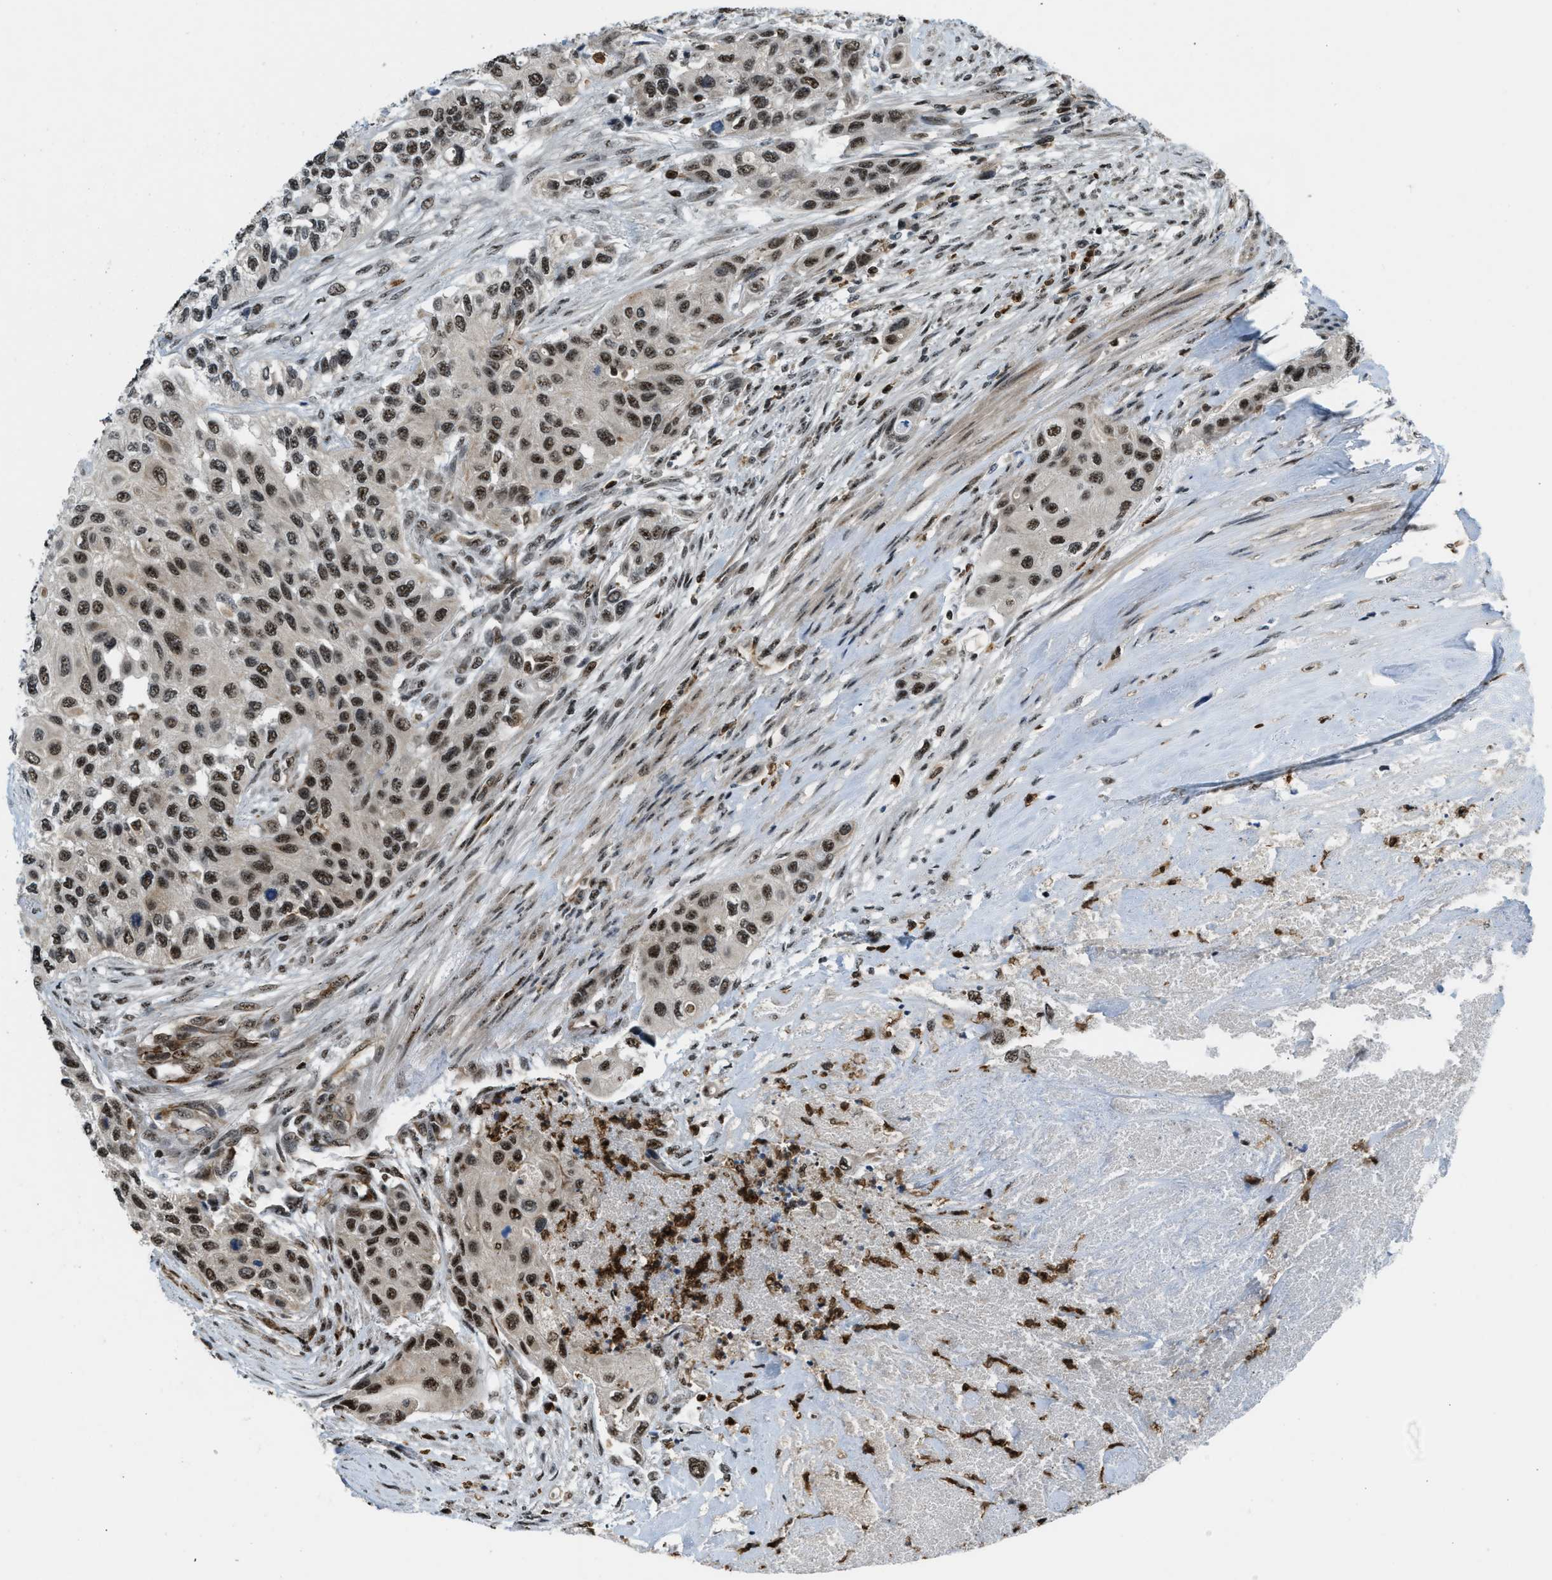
{"staining": {"intensity": "moderate", "quantity": ">75%", "location": "nuclear"}, "tissue": "urothelial cancer", "cell_type": "Tumor cells", "image_type": "cancer", "snomed": [{"axis": "morphology", "description": "Urothelial carcinoma, High grade"}, {"axis": "topography", "description": "Urinary bladder"}], "caption": "Protein staining shows moderate nuclear positivity in approximately >75% of tumor cells in high-grade urothelial carcinoma. (Brightfield microscopy of DAB IHC at high magnification).", "gene": "E2F1", "patient": {"sex": "female", "age": 56}}